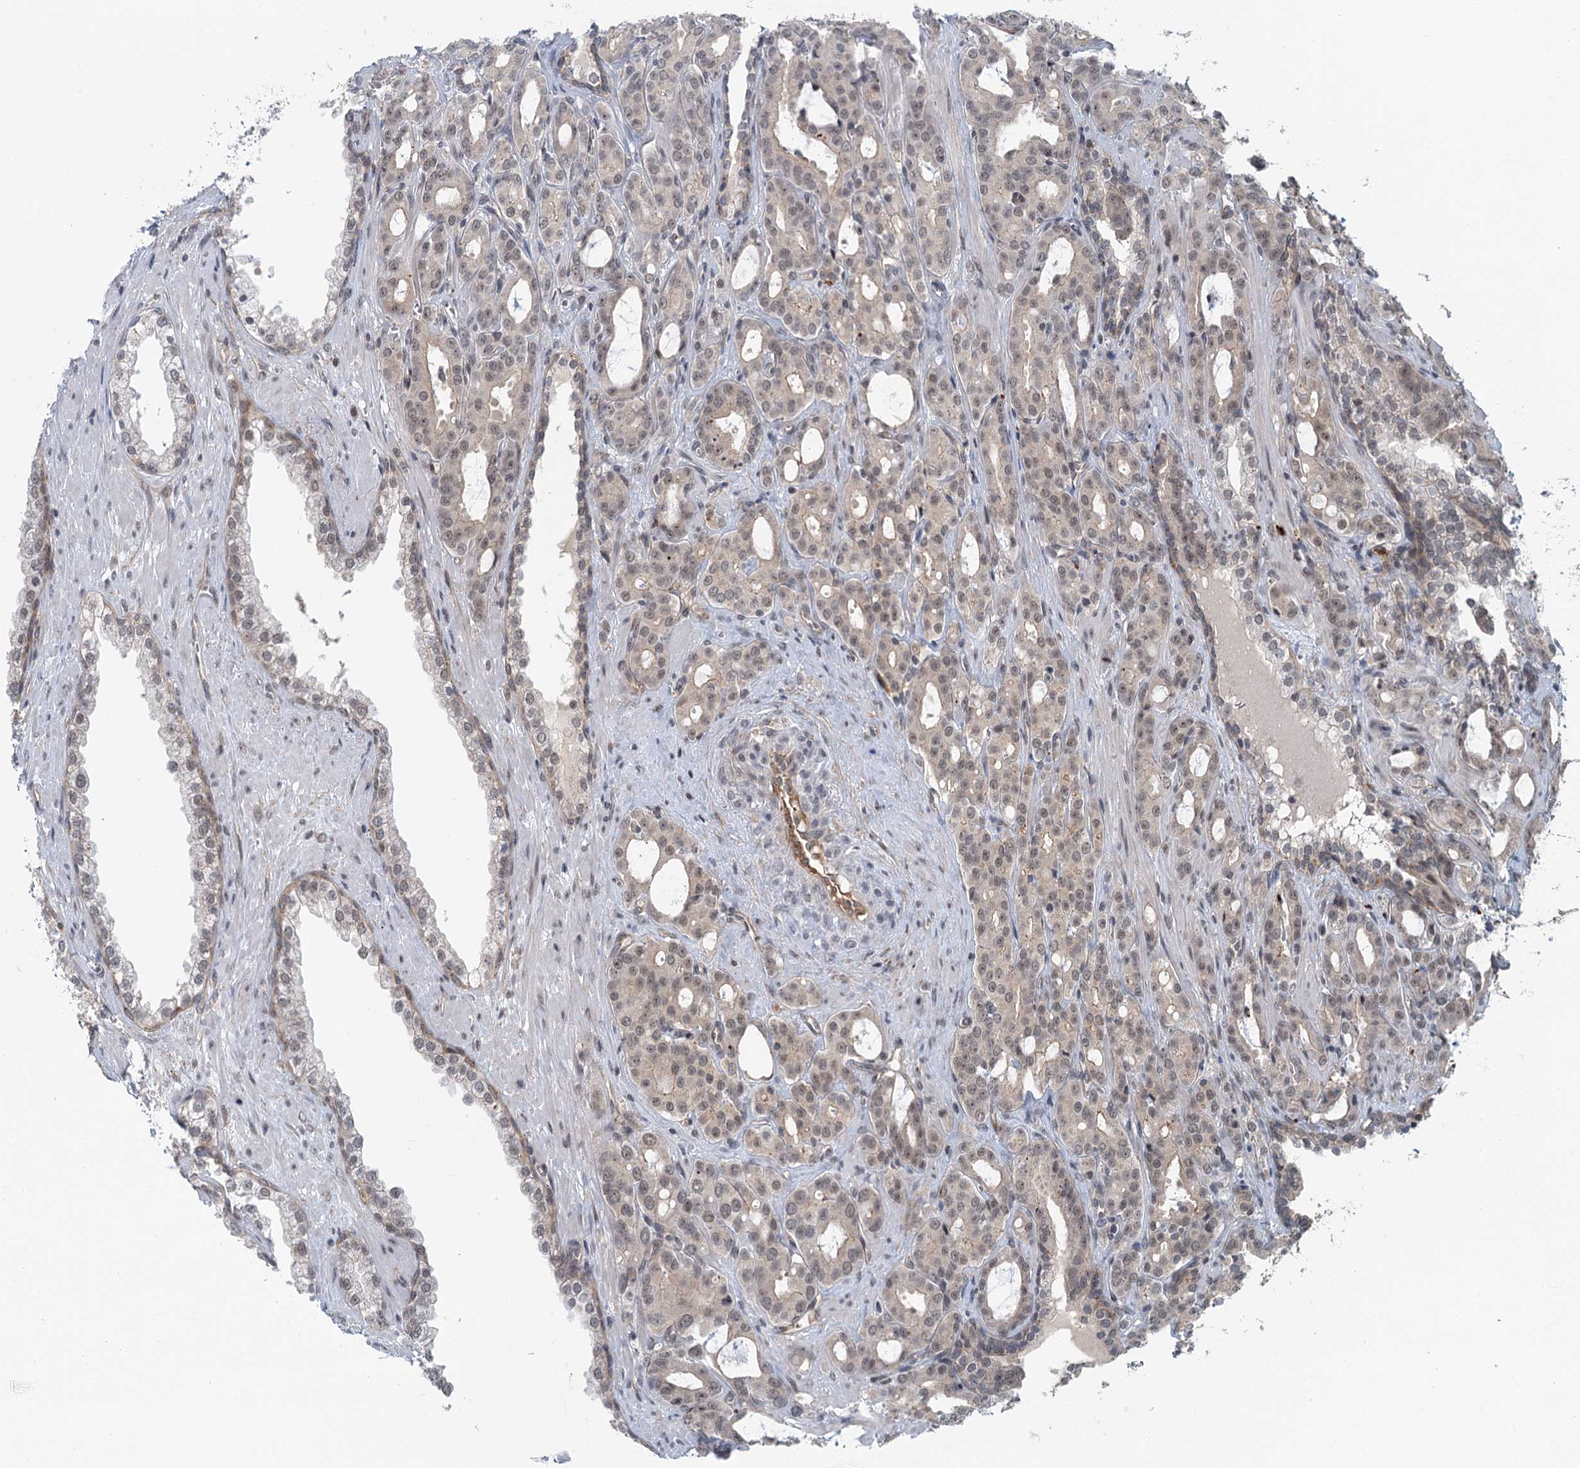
{"staining": {"intensity": "weak", "quantity": ">75%", "location": "nuclear"}, "tissue": "prostate cancer", "cell_type": "Tumor cells", "image_type": "cancer", "snomed": [{"axis": "morphology", "description": "Adenocarcinoma, High grade"}, {"axis": "topography", "description": "Prostate"}], "caption": "IHC (DAB (3,3'-diaminobenzidine)) staining of human prostate cancer (adenocarcinoma (high-grade)) displays weak nuclear protein positivity in about >75% of tumor cells.", "gene": "TAS2R42", "patient": {"sex": "male", "age": 72}}